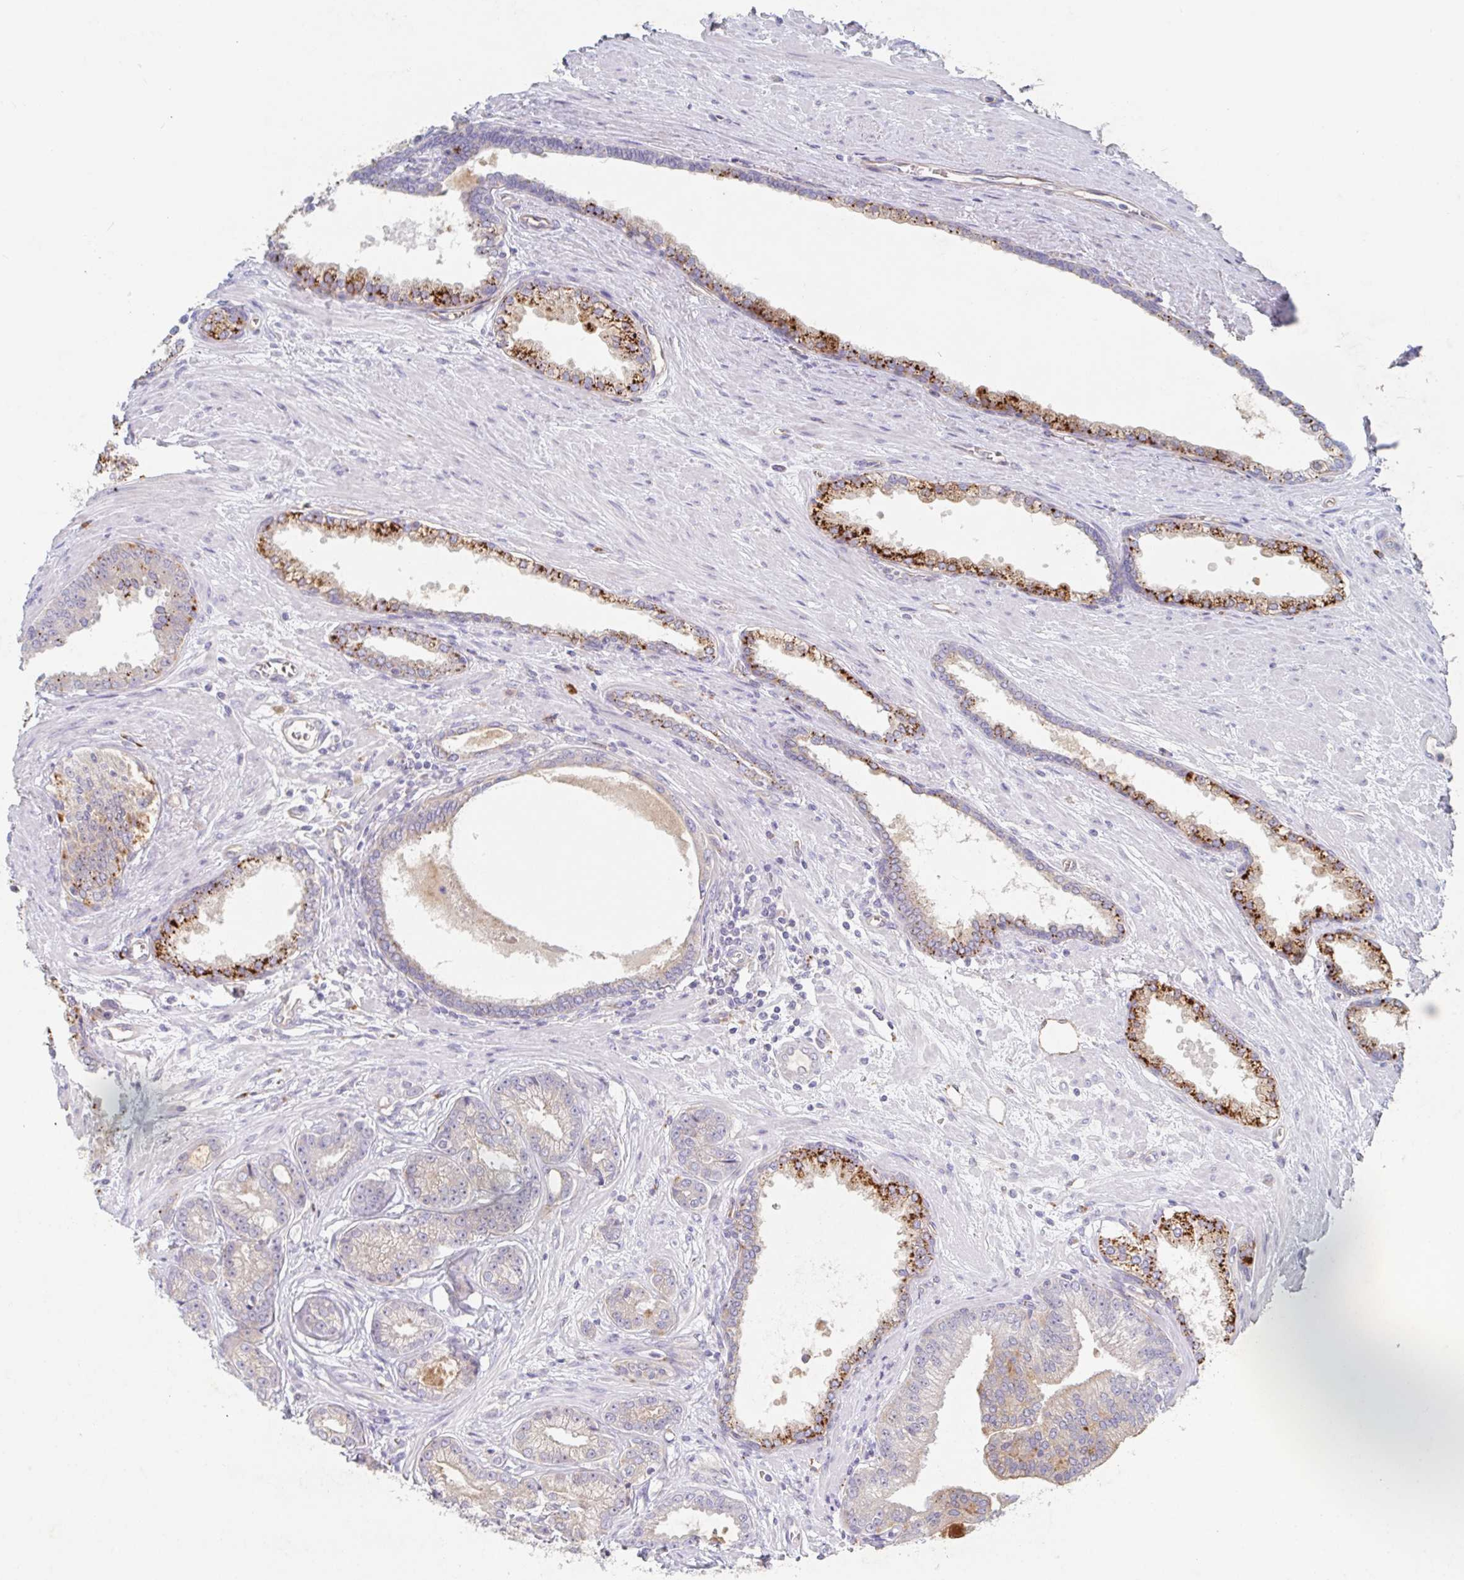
{"staining": {"intensity": "strong", "quantity": "<25%", "location": "cytoplasmic/membranous"}, "tissue": "prostate cancer", "cell_type": "Tumor cells", "image_type": "cancer", "snomed": [{"axis": "morphology", "description": "Adenocarcinoma, Low grade"}, {"axis": "topography", "description": "Prostate"}], "caption": "IHC staining of prostate adenocarcinoma (low-grade), which shows medium levels of strong cytoplasmic/membranous positivity in approximately <25% of tumor cells indicating strong cytoplasmic/membranous protein positivity. The staining was performed using DAB (brown) for protein detection and nuclei were counterstained in hematoxylin (blue).", "gene": "MANBA", "patient": {"sex": "male", "age": 61}}